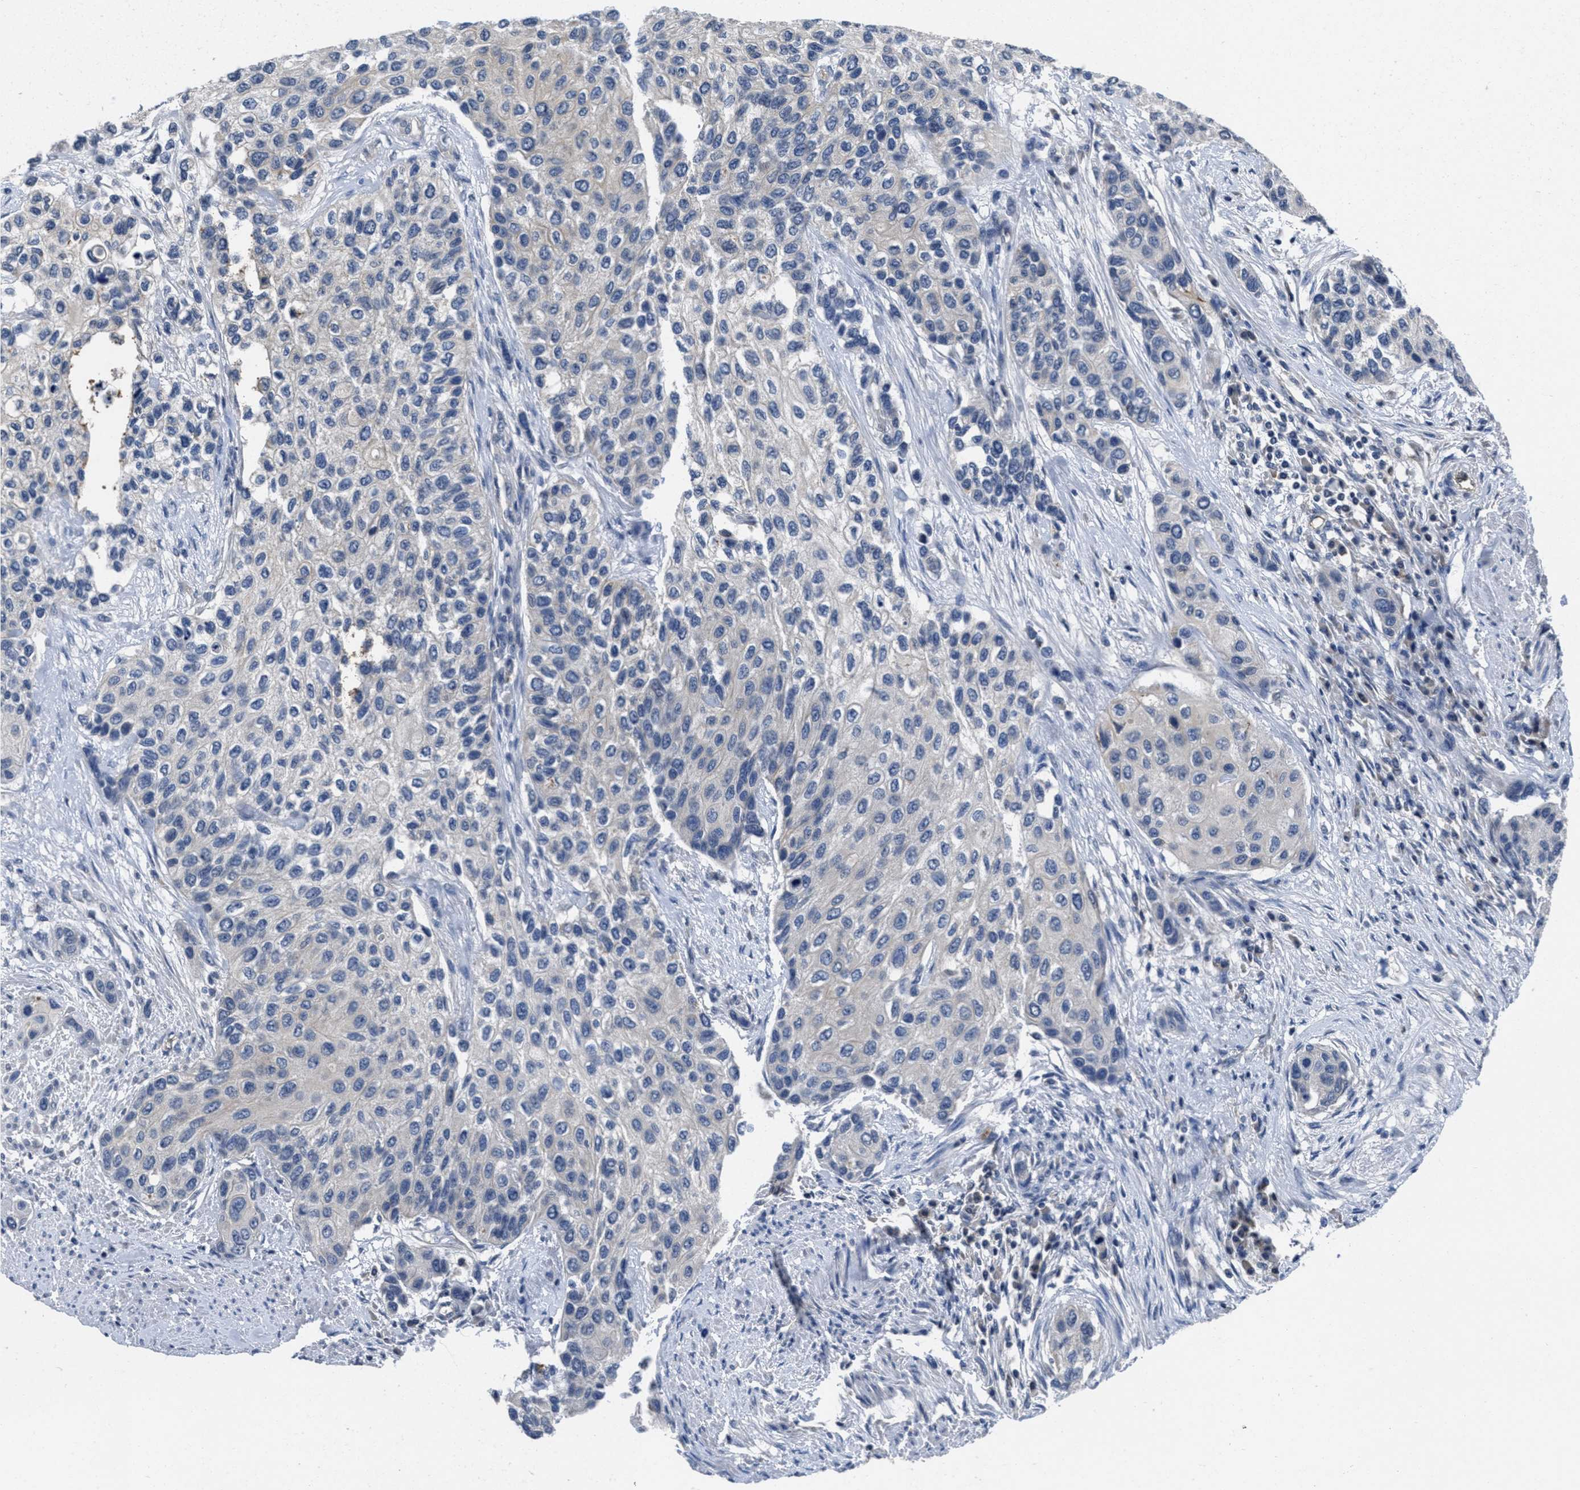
{"staining": {"intensity": "negative", "quantity": "none", "location": "none"}, "tissue": "urothelial cancer", "cell_type": "Tumor cells", "image_type": "cancer", "snomed": [{"axis": "morphology", "description": "Urothelial carcinoma, High grade"}, {"axis": "topography", "description": "Urinary bladder"}], "caption": "This is an immunohistochemistry micrograph of human high-grade urothelial carcinoma. There is no expression in tumor cells.", "gene": "ANGPT1", "patient": {"sex": "female", "age": 56}}